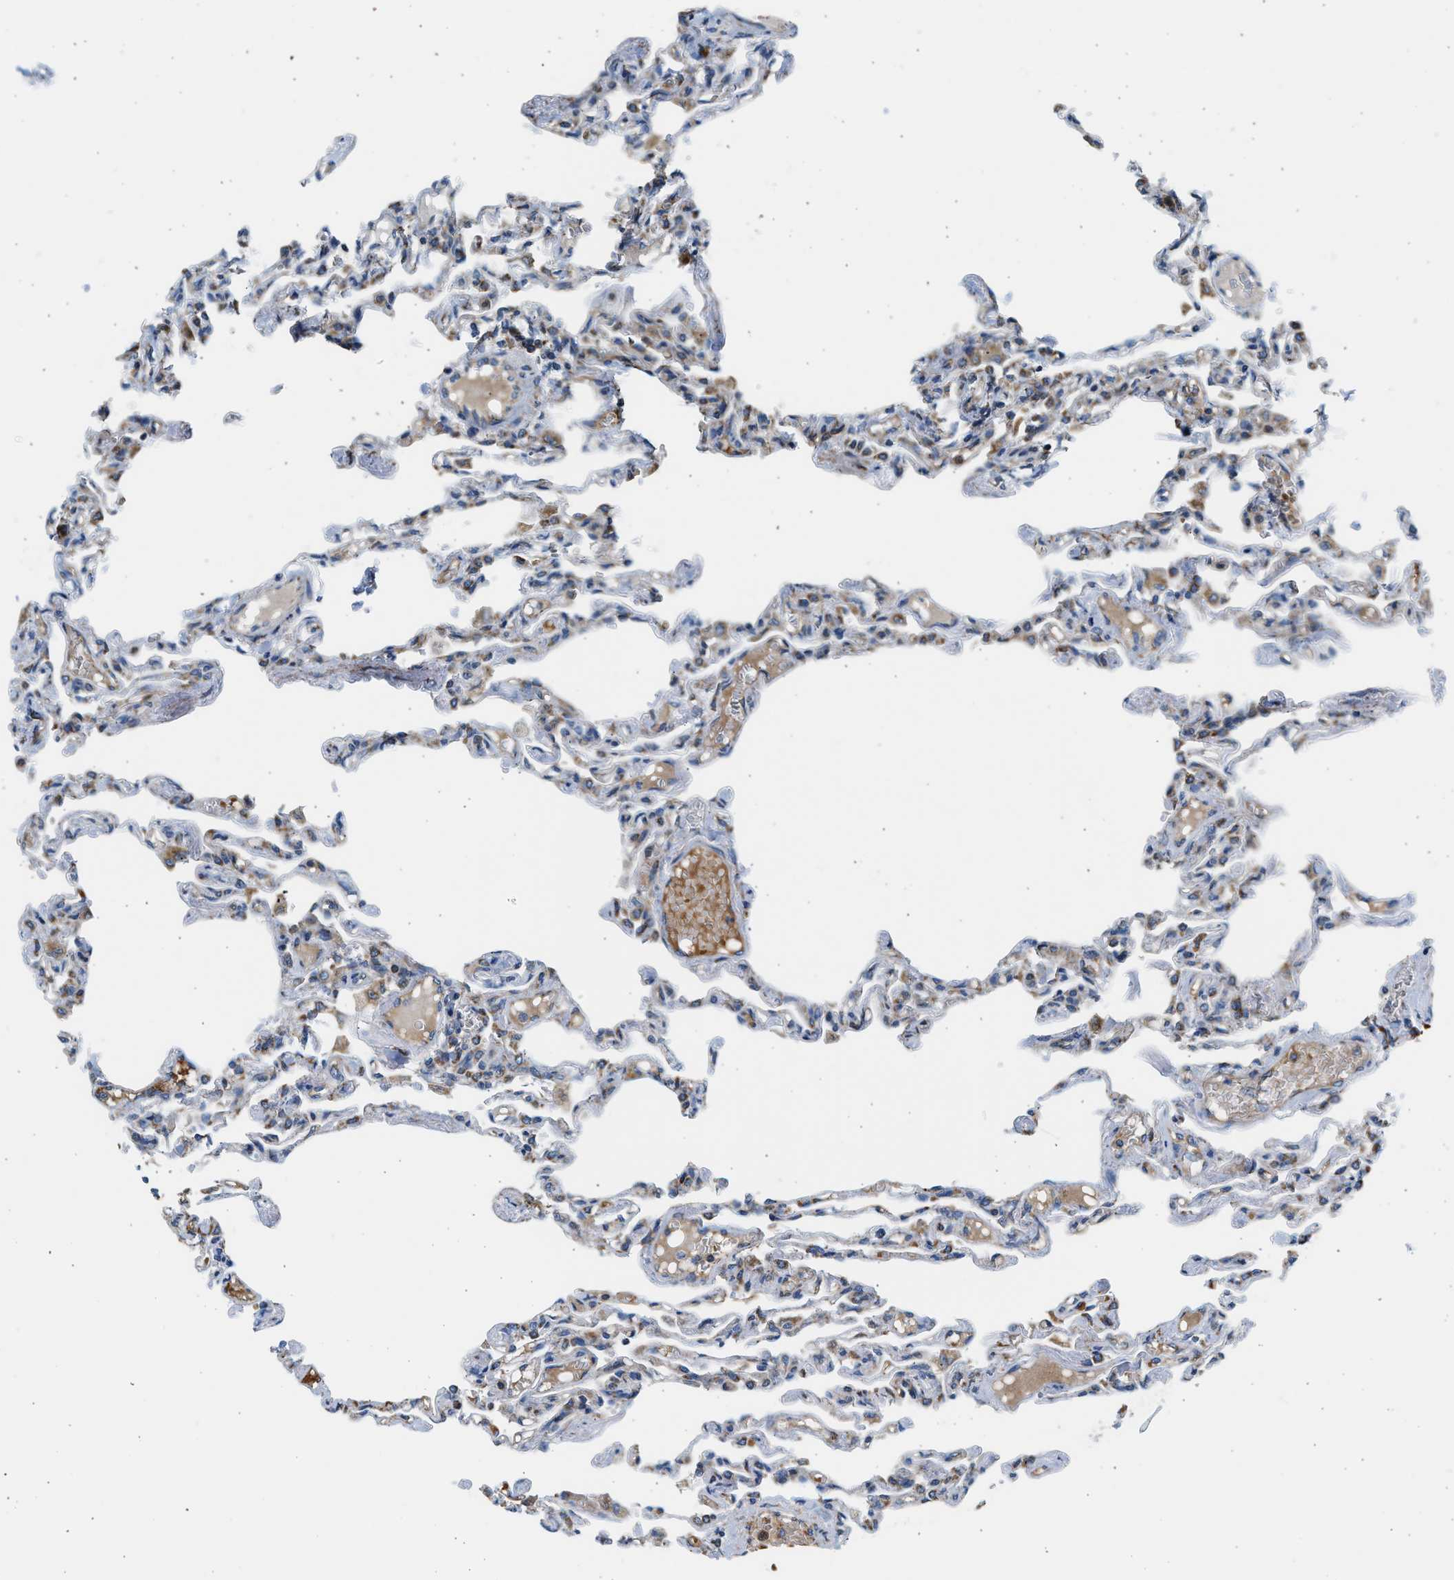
{"staining": {"intensity": "strong", "quantity": "<25%", "location": "cytoplasmic/membranous"}, "tissue": "lung", "cell_type": "Alveolar cells", "image_type": "normal", "snomed": [{"axis": "morphology", "description": "Normal tissue, NOS"}, {"axis": "topography", "description": "Lung"}], "caption": "Strong cytoplasmic/membranous staining for a protein is appreciated in approximately <25% of alveolar cells of unremarkable lung using immunohistochemistry (IHC).", "gene": "KCNMB3", "patient": {"sex": "male", "age": 21}}